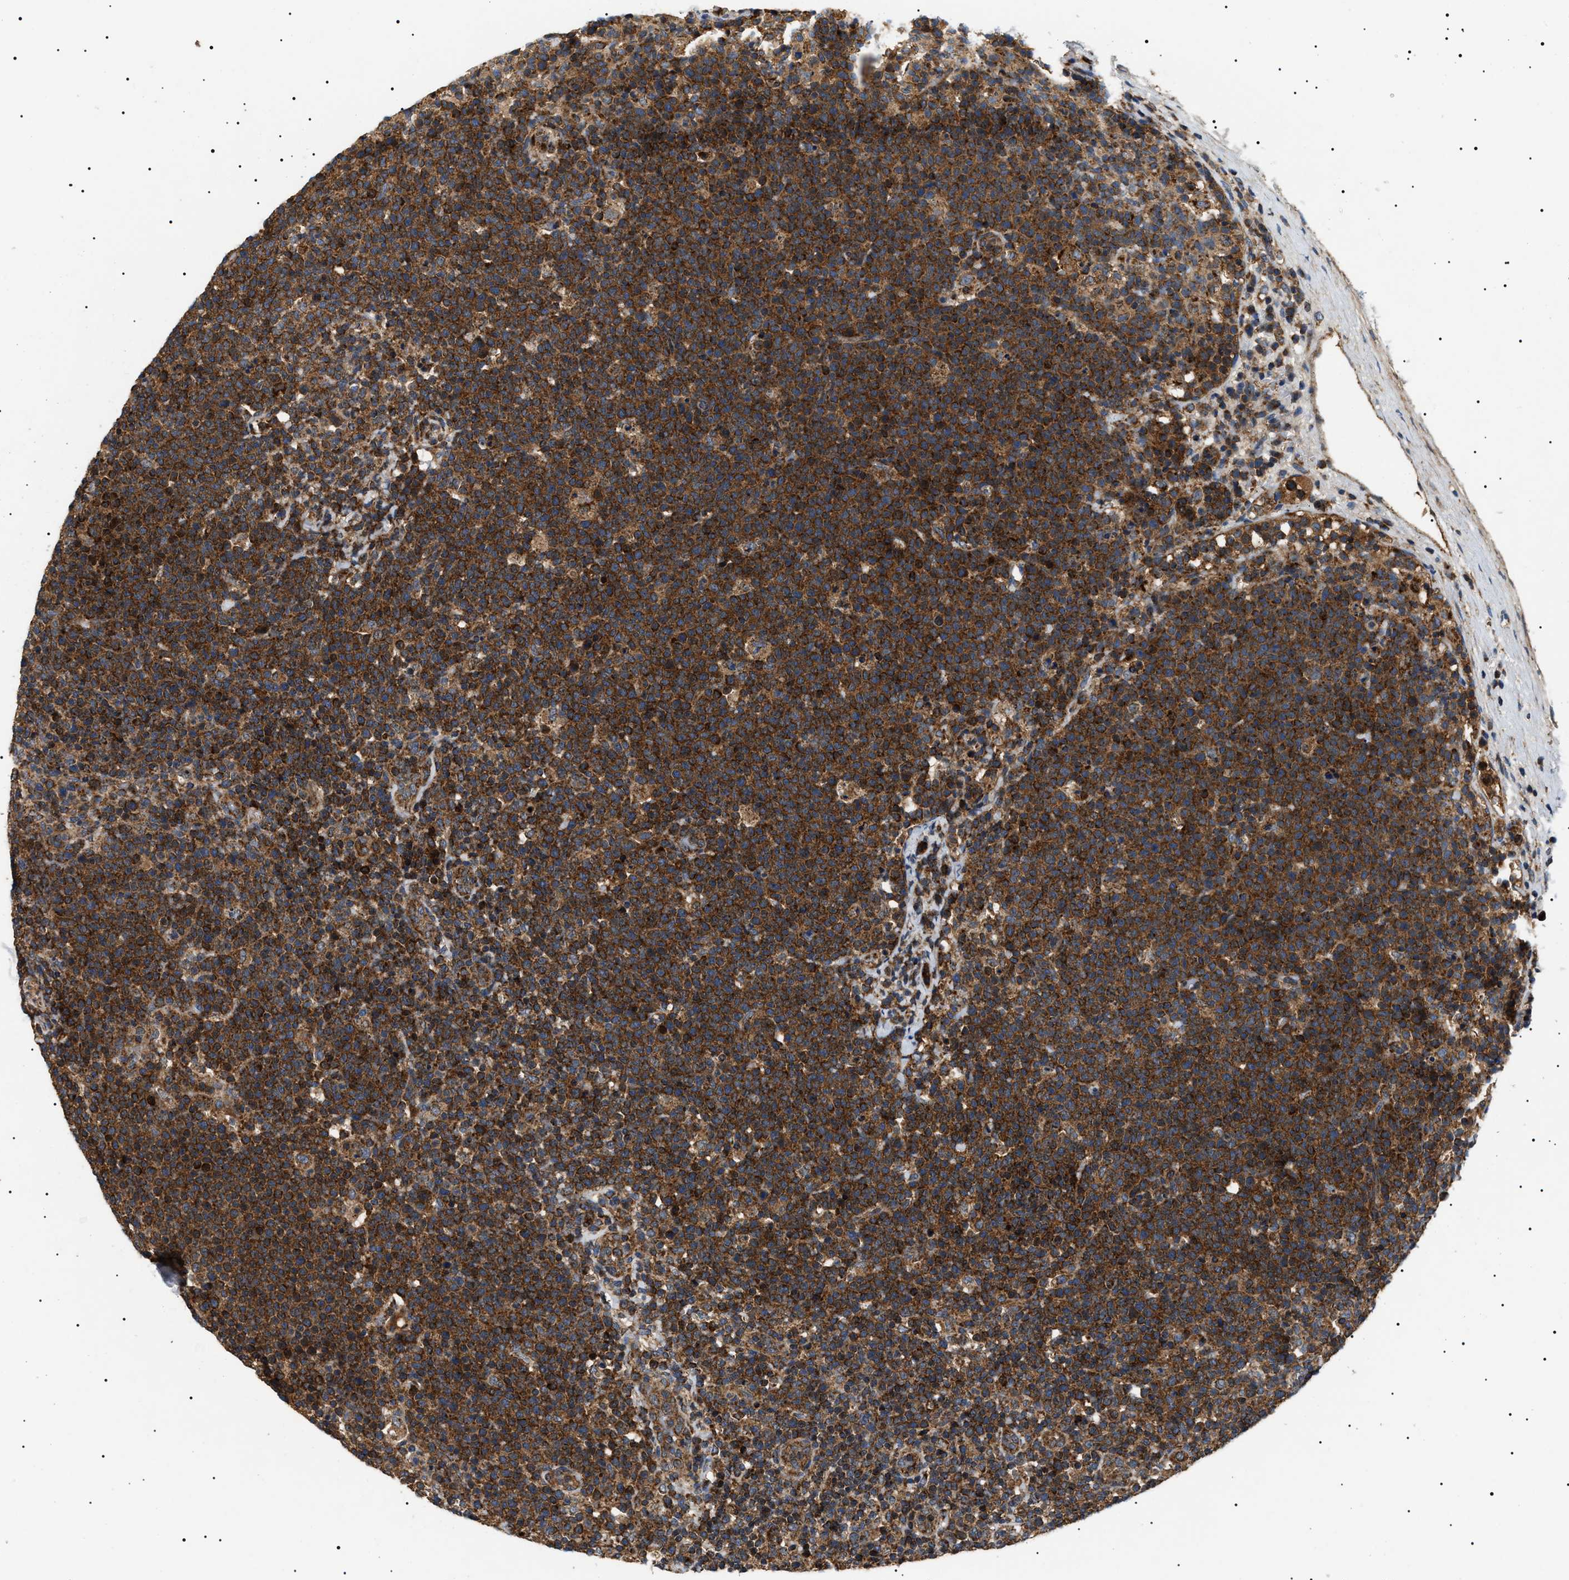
{"staining": {"intensity": "strong", "quantity": ">75%", "location": "cytoplasmic/membranous"}, "tissue": "lymphoma", "cell_type": "Tumor cells", "image_type": "cancer", "snomed": [{"axis": "morphology", "description": "Malignant lymphoma, non-Hodgkin's type, High grade"}, {"axis": "topography", "description": "Lymph node"}], "caption": "A photomicrograph of human lymphoma stained for a protein demonstrates strong cytoplasmic/membranous brown staining in tumor cells.", "gene": "OXSM", "patient": {"sex": "male", "age": 61}}